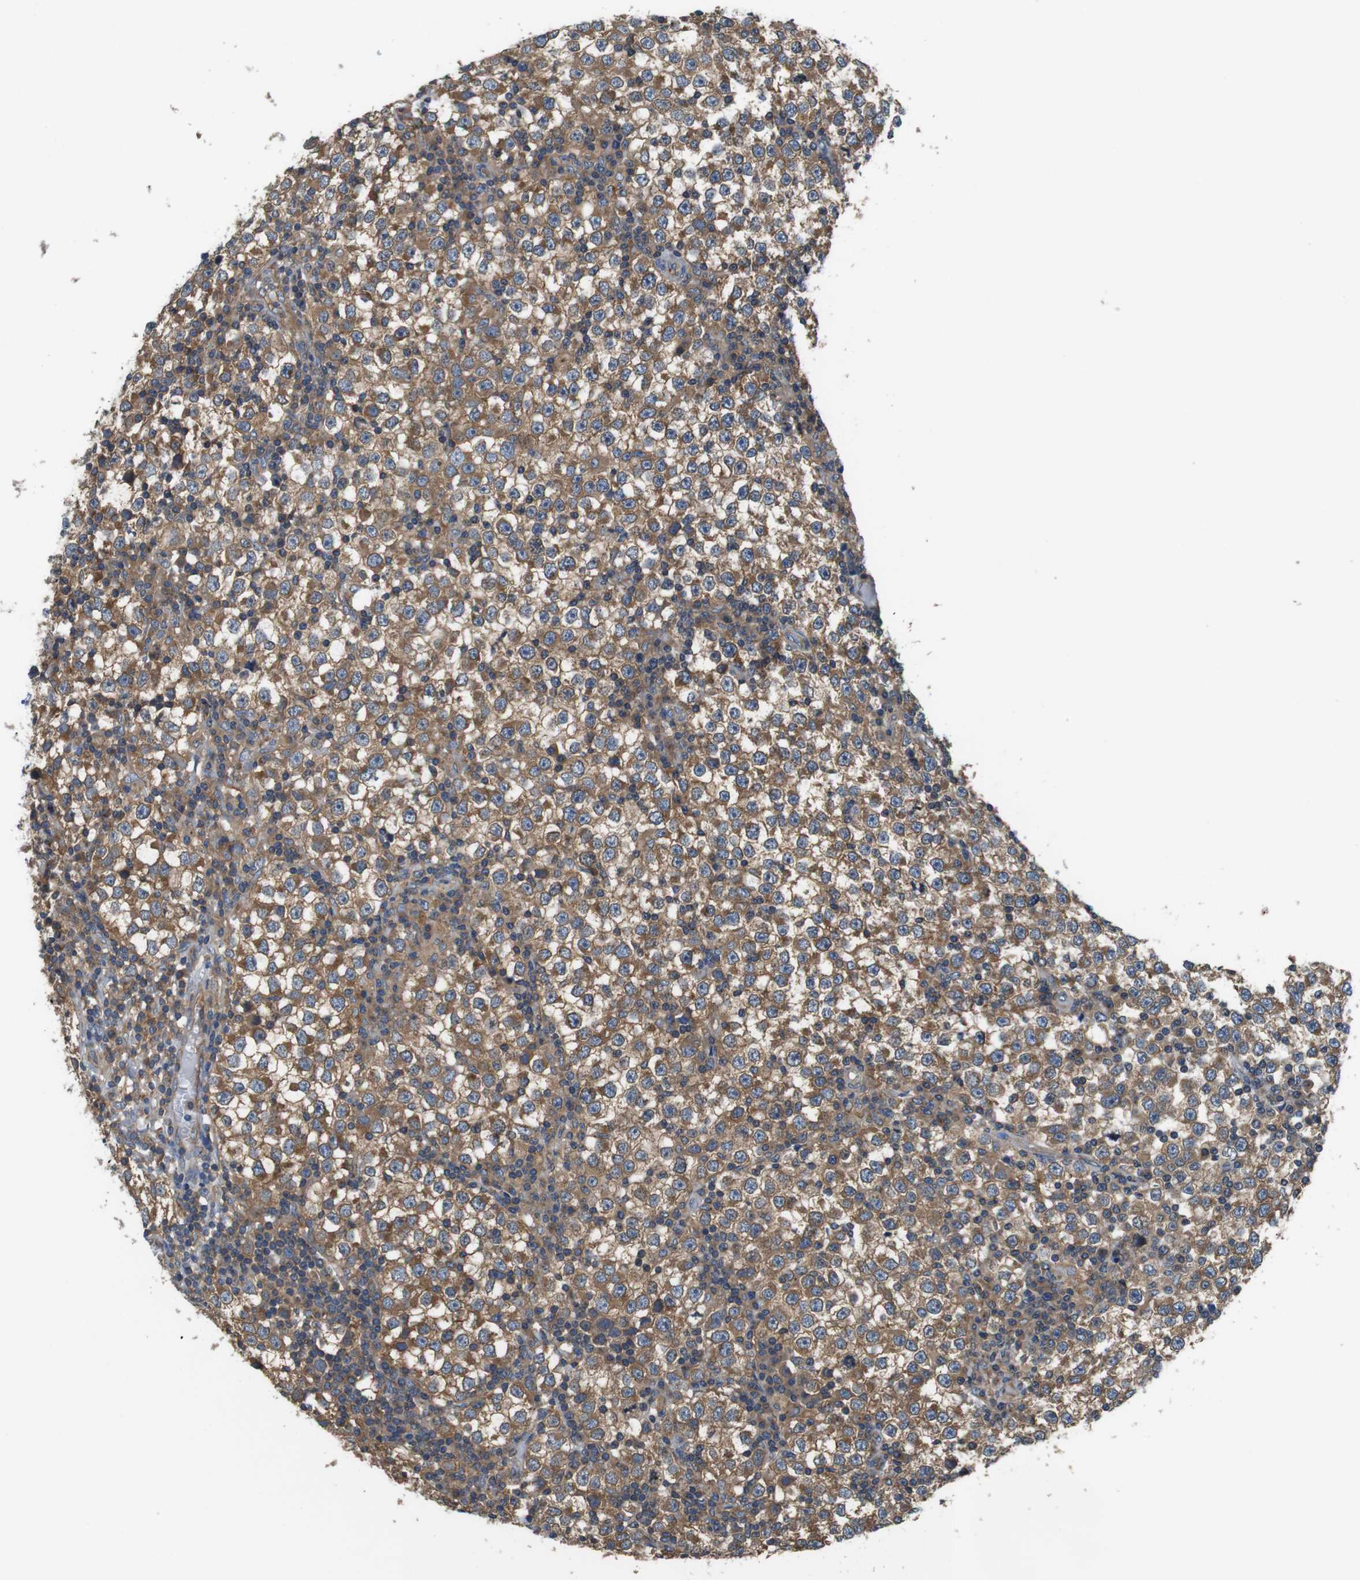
{"staining": {"intensity": "moderate", "quantity": "25%-75%", "location": "cytoplasmic/membranous"}, "tissue": "testis cancer", "cell_type": "Tumor cells", "image_type": "cancer", "snomed": [{"axis": "morphology", "description": "Seminoma, NOS"}, {"axis": "topography", "description": "Testis"}], "caption": "A brown stain shows moderate cytoplasmic/membranous staining of a protein in human seminoma (testis) tumor cells. The staining was performed using DAB (3,3'-diaminobenzidine), with brown indicating positive protein expression. Nuclei are stained blue with hematoxylin.", "gene": "DCTN1", "patient": {"sex": "male", "age": 65}}